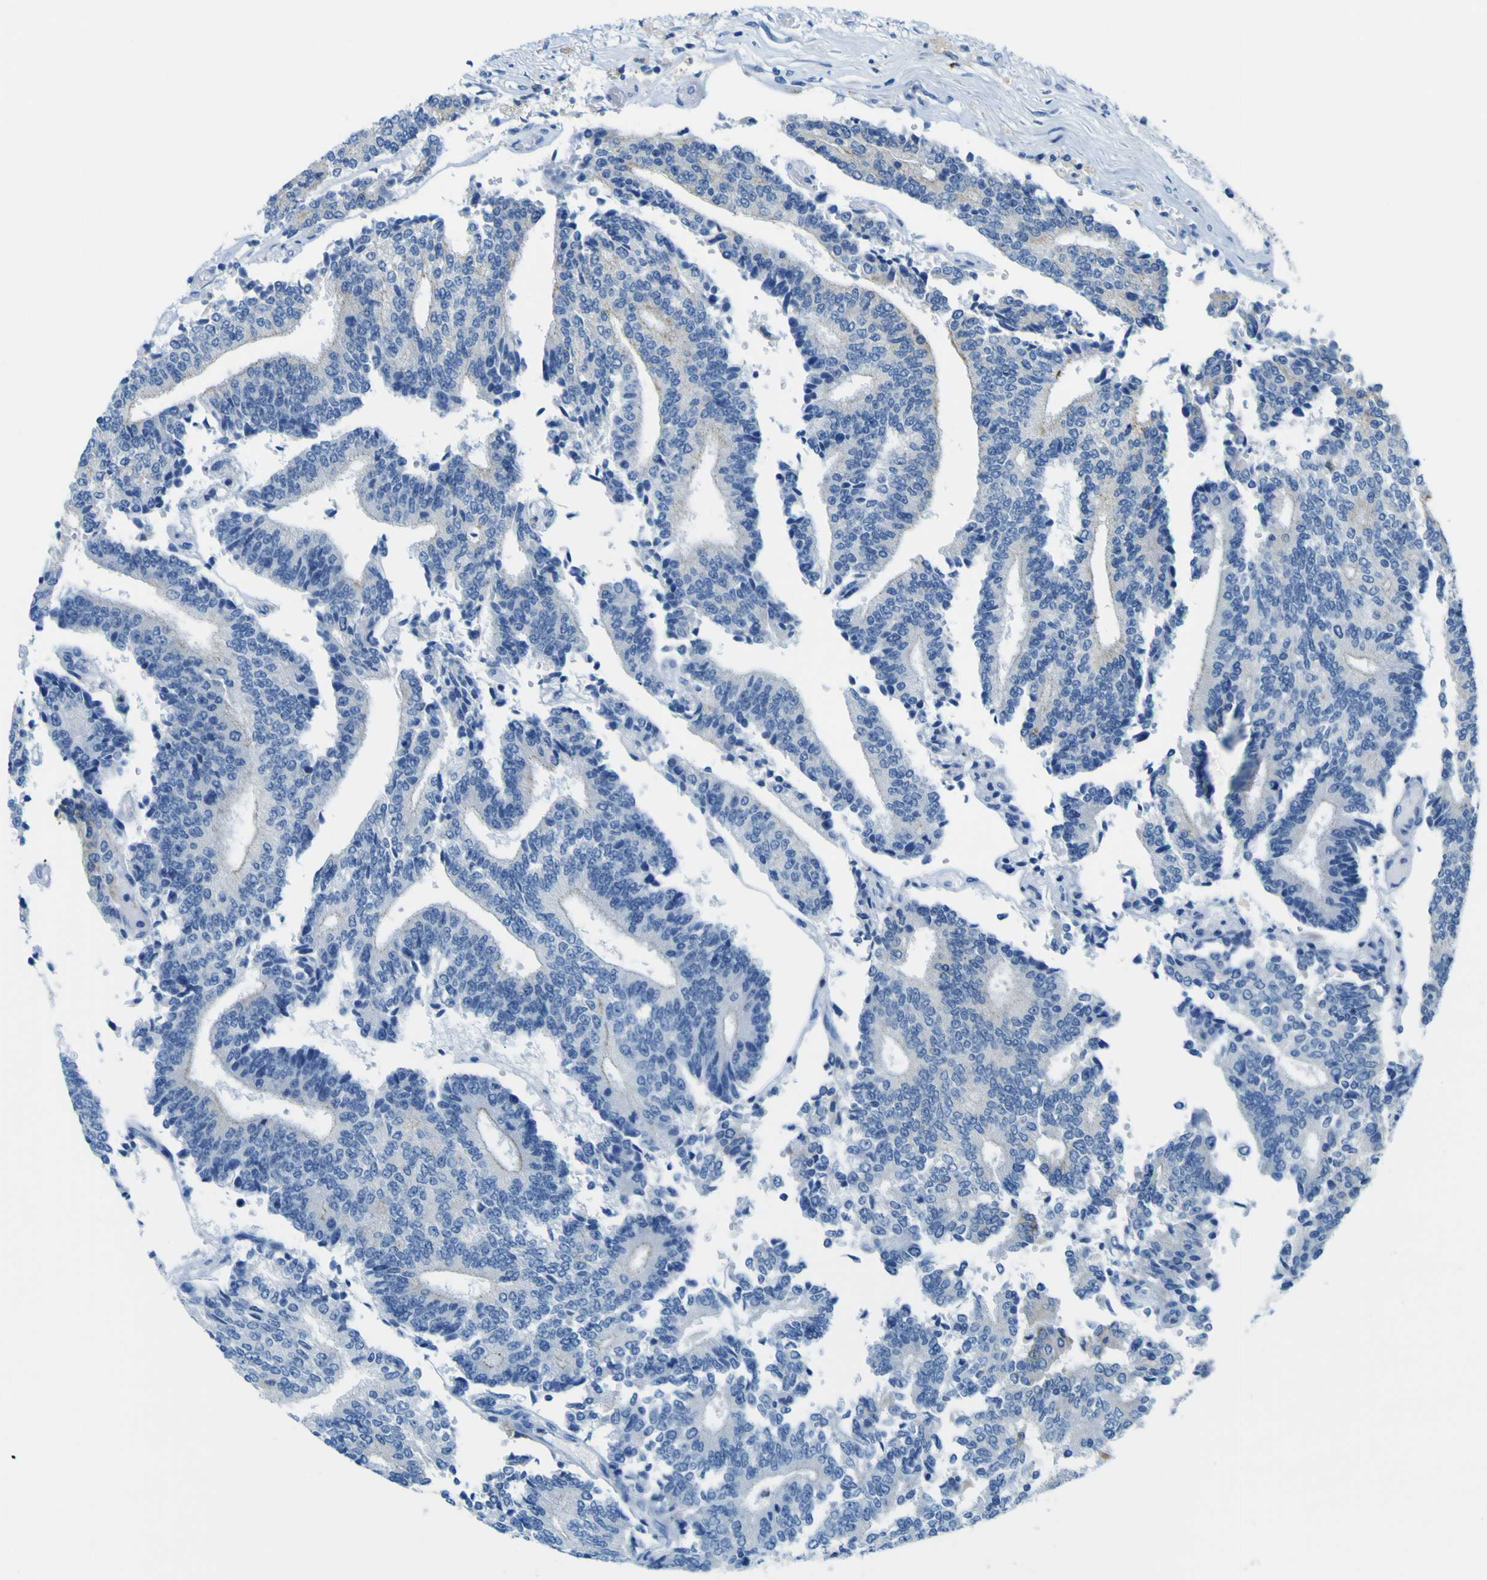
{"staining": {"intensity": "negative", "quantity": "none", "location": "none"}, "tissue": "prostate cancer", "cell_type": "Tumor cells", "image_type": "cancer", "snomed": [{"axis": "morphology", "description": "Normal tissue, NOS"}, {"axis": "morphology", "description": "Adenocarcinoma, High grade"}, {"axis": "topography", "description": "Prostate"}, {"axis": "topography", "description": "Seminal veicle"}], "caption": "Immunohistochemistry of human prostate cancer (adenocarcinoma (high-grade)) demonstrates no staining in tumor cells.", "gene": "ACSL1", "patient": {"sex": "male", "age": 55}}